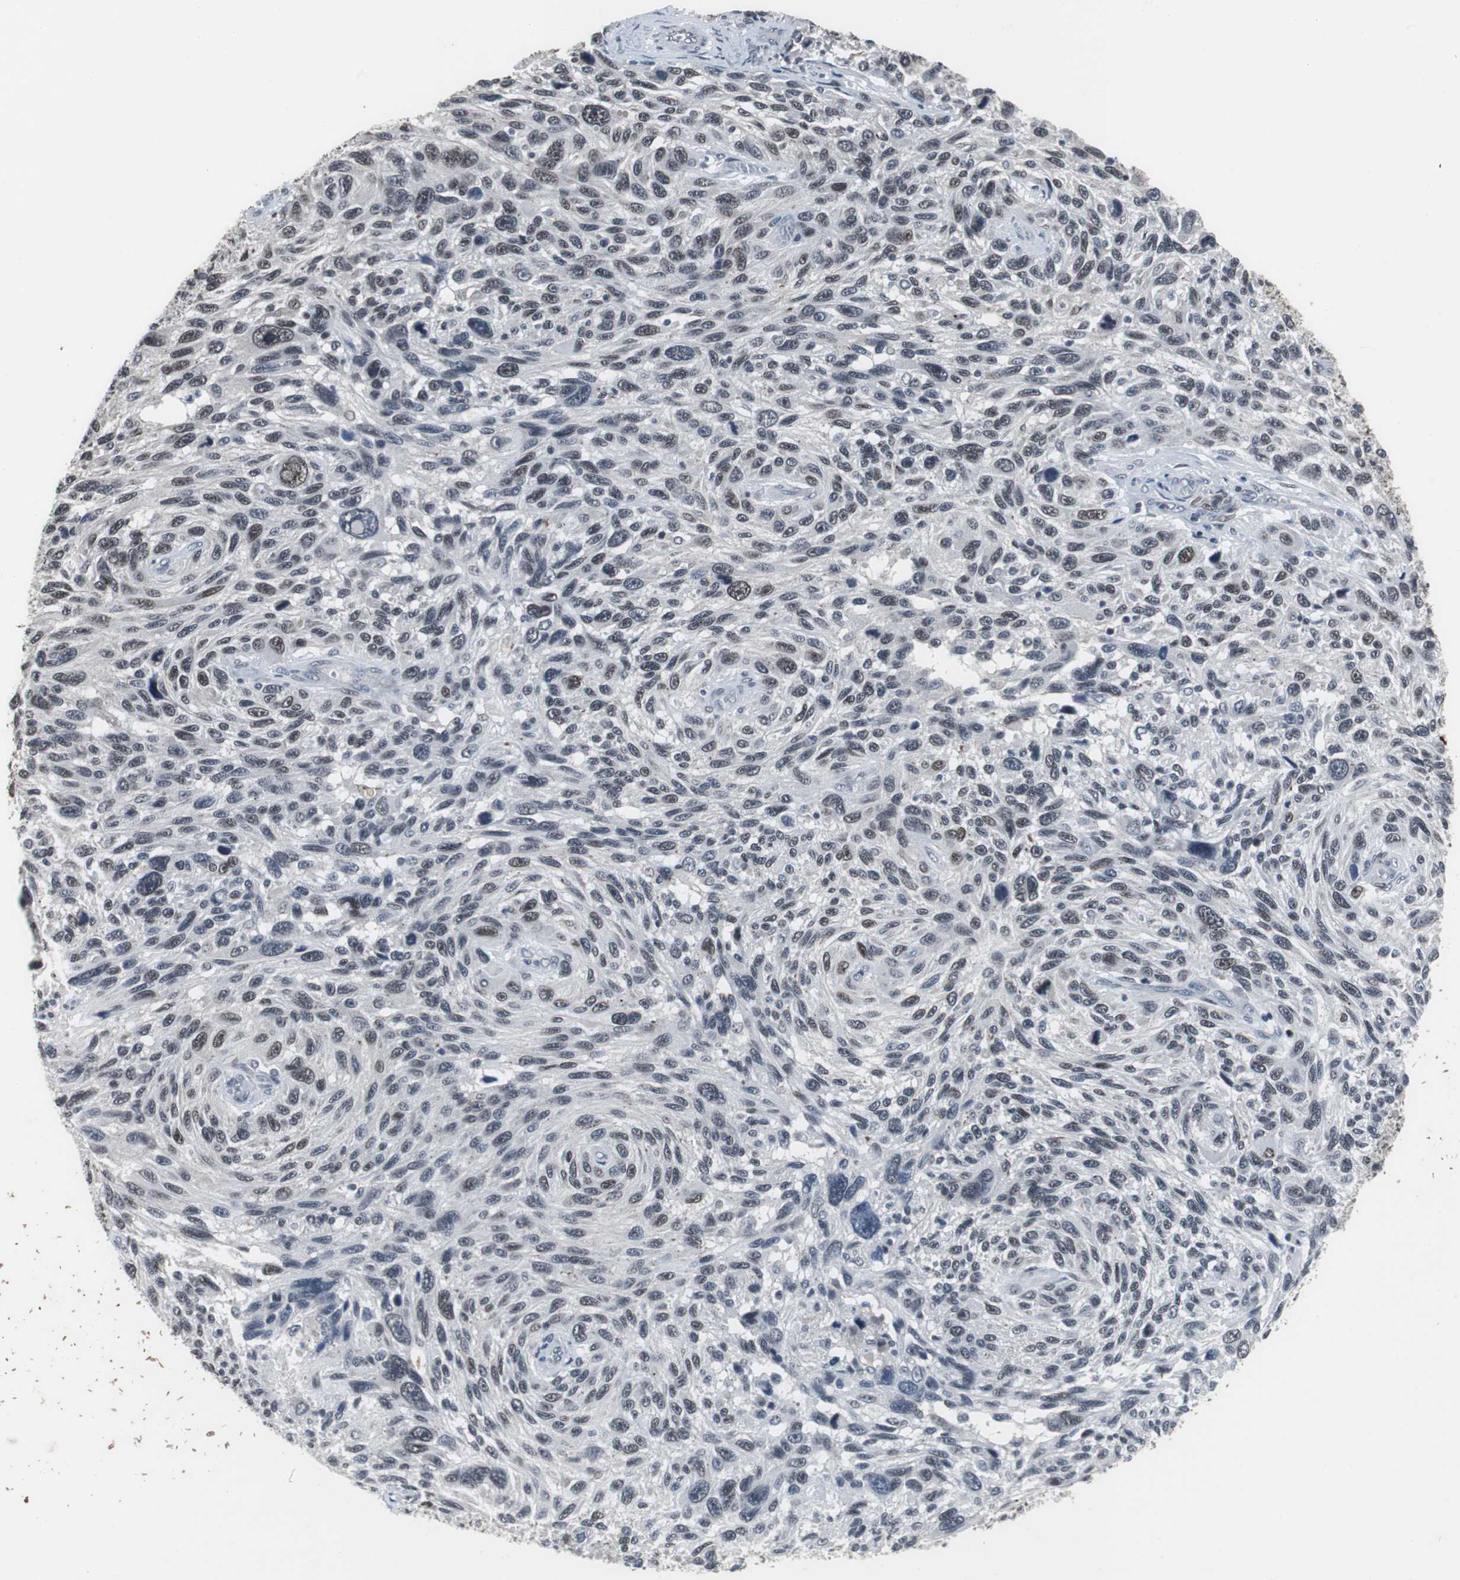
{"staining": {"intensity": "moderate", "quantity": "25%-75%", "location": "nuclear"}, "tissue": "melanoma", "cell_type": "Tumor cells", "image_type": "cancer", "snomed": [{"axis": "morphology", "description": "Malignant melanoma, NOS"}, {"axis": "topography", "description": "Skin"}], "caption": "Human melanoma stained with a brown dye exhibits moderate nuclear positive expression in approximately 25%-75% of tumor cells.", "gene": "FOXP4", "patient": {"sex": "male", "age": 53}}